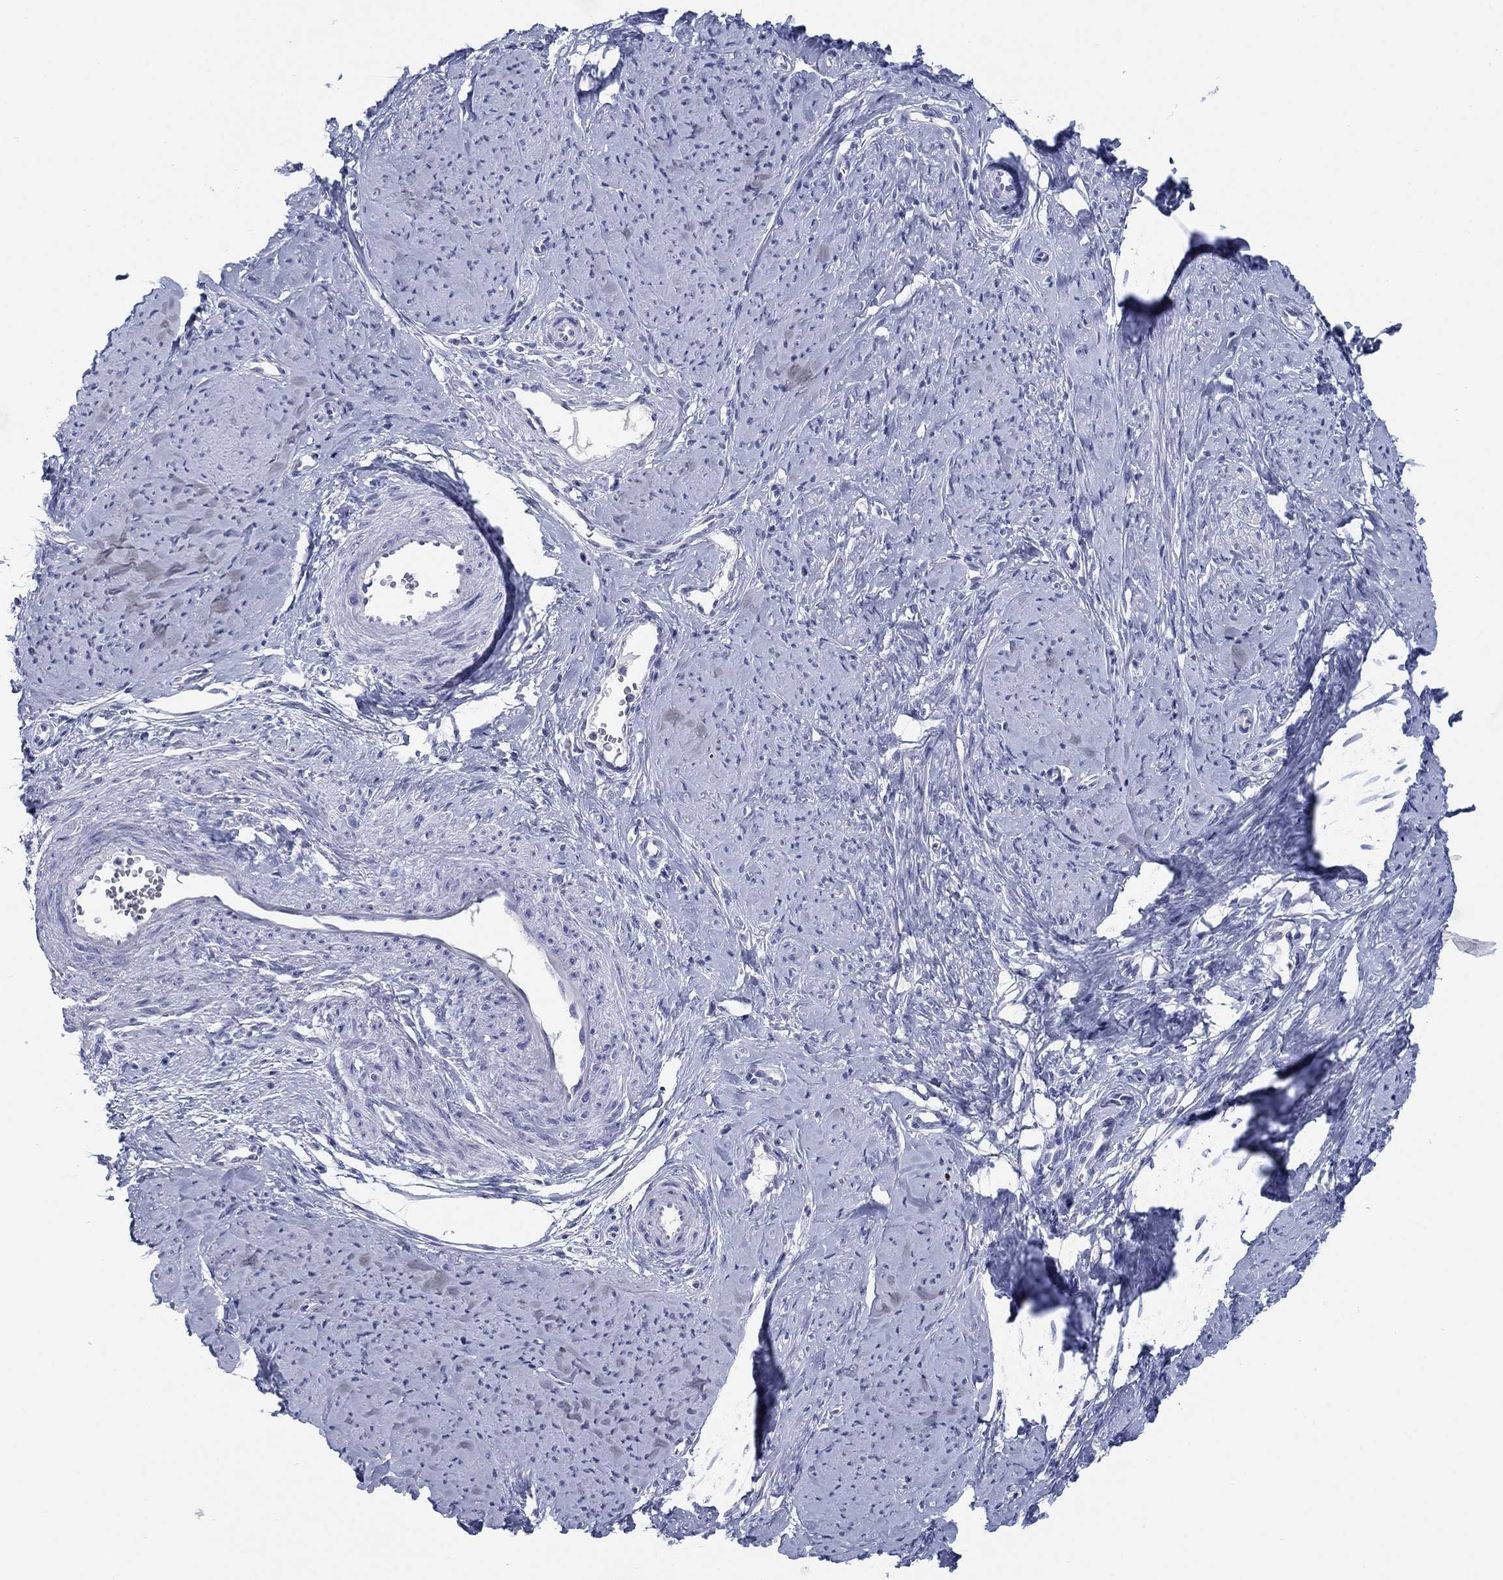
{"staining": {"intensity": "negative", "quantity": "none", "location": "none"}, "tissue": "smooth muscle", "cell_type": "Smooth muscle cells", "image_type": "normal", "snomed": [{"axis": "morphology", "description": "Normal tissue, NOS"}, {"axis": "topography", "description": "Smooth muscle"}], "caption": "This is an IHC image of normal smooth muscle. There is no positivity in smooth muscle cells.", "gene": "ATP6V1G2", "patient": {"sex": "female", "age": 48}}